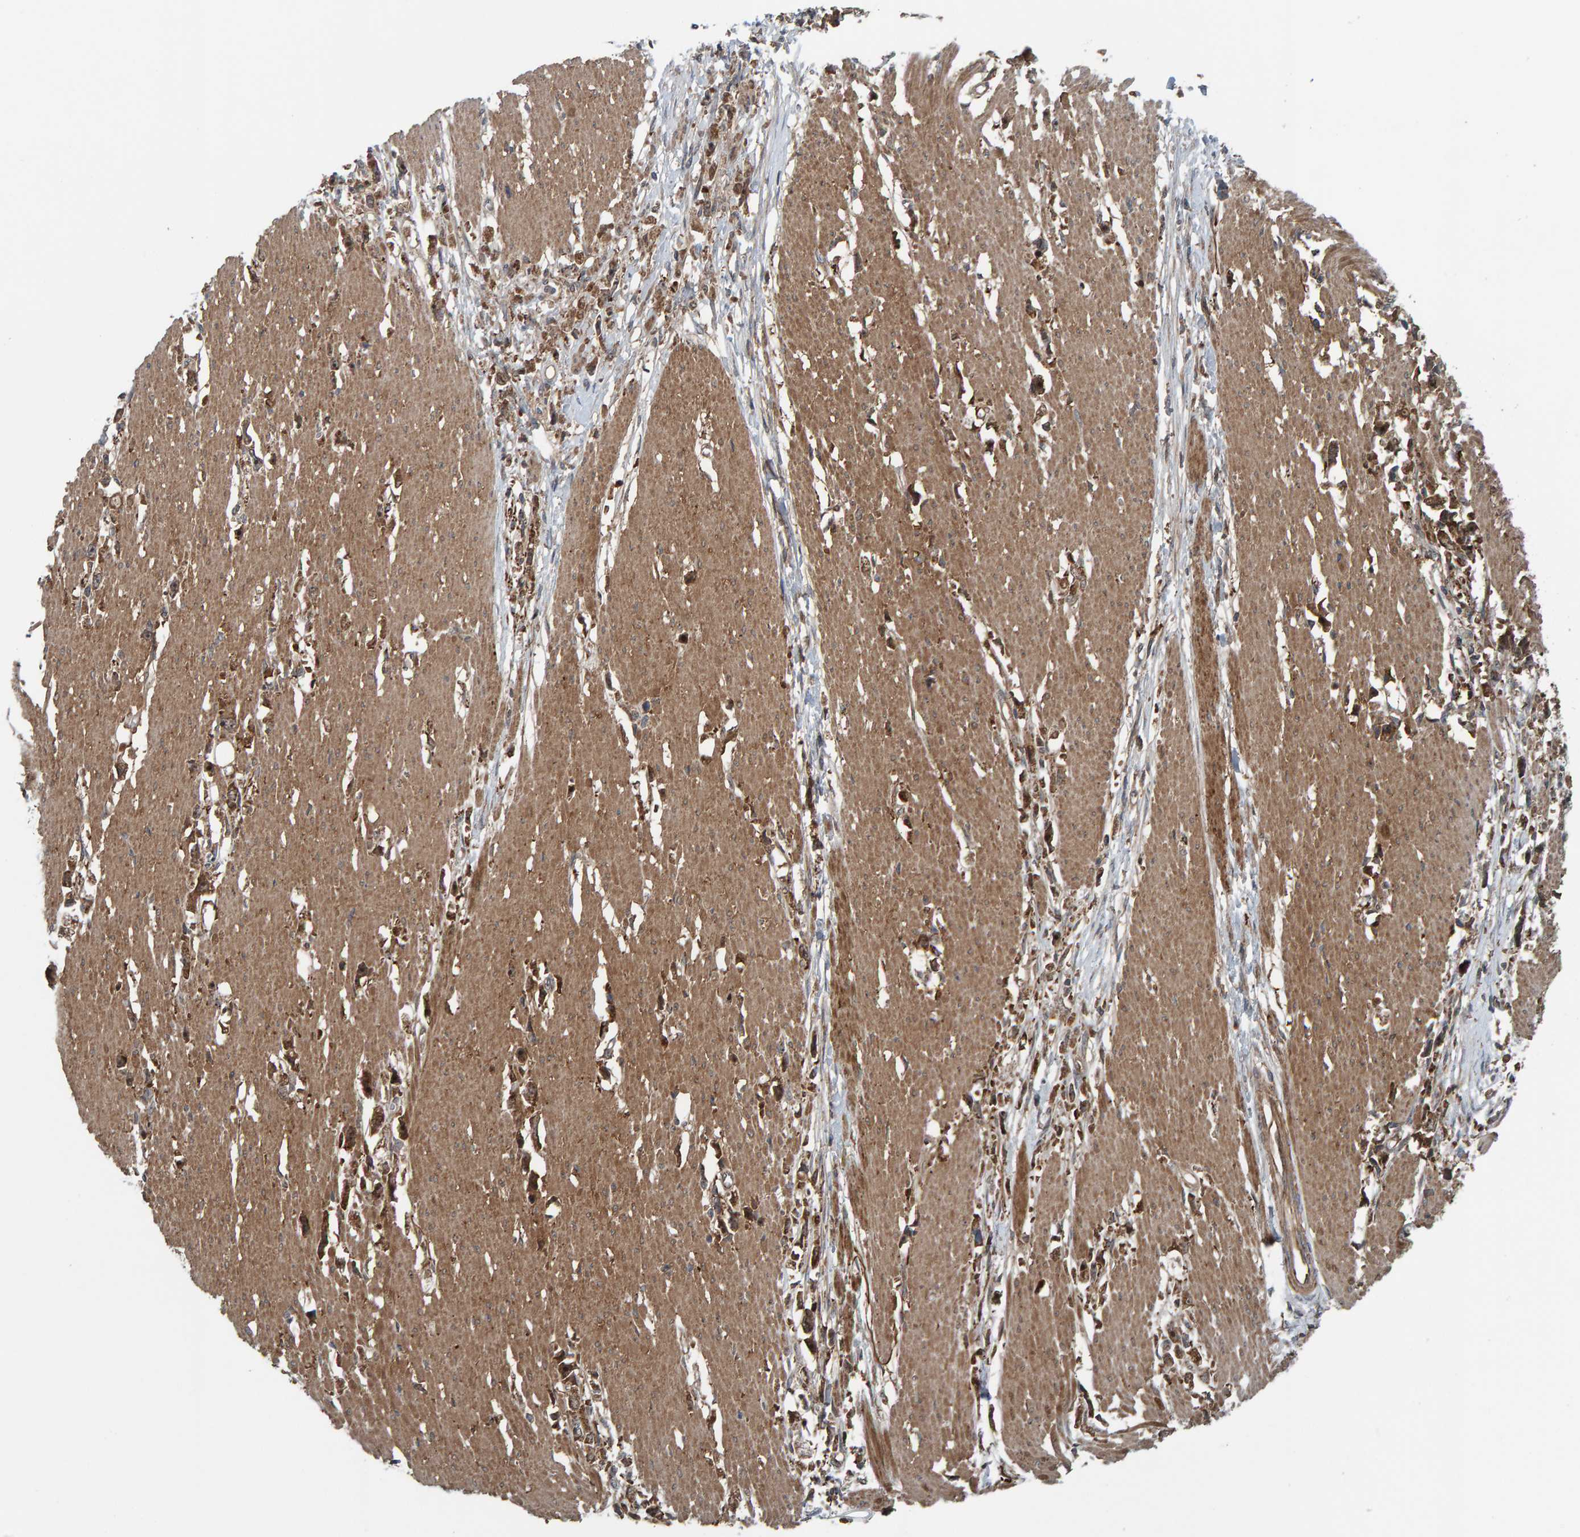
{"staining": {"intensity": "moderate", "quantity": ">75%", "location": "cytoplasmic/membranous"}, "tissue": "stomach cancer", "cell_type": "Tumor cells", "image_type": "cancer", "snomed": [{"axis": "morphology", "description": "Adenocarcinoma, NOS"}, {"axis": "topography", "description": "Stomach"}], "caption": "DAB immunohistochemical staining of human stomach cancer (adenocarcinoma) displays moderate cytoplasmic/membranous protein expression in about >75% of tumor cells. (IHC, brightfield microscopy, high magnification).", "gene": "CUEDC1", "patient": {"sex": "female", "age": 59}}